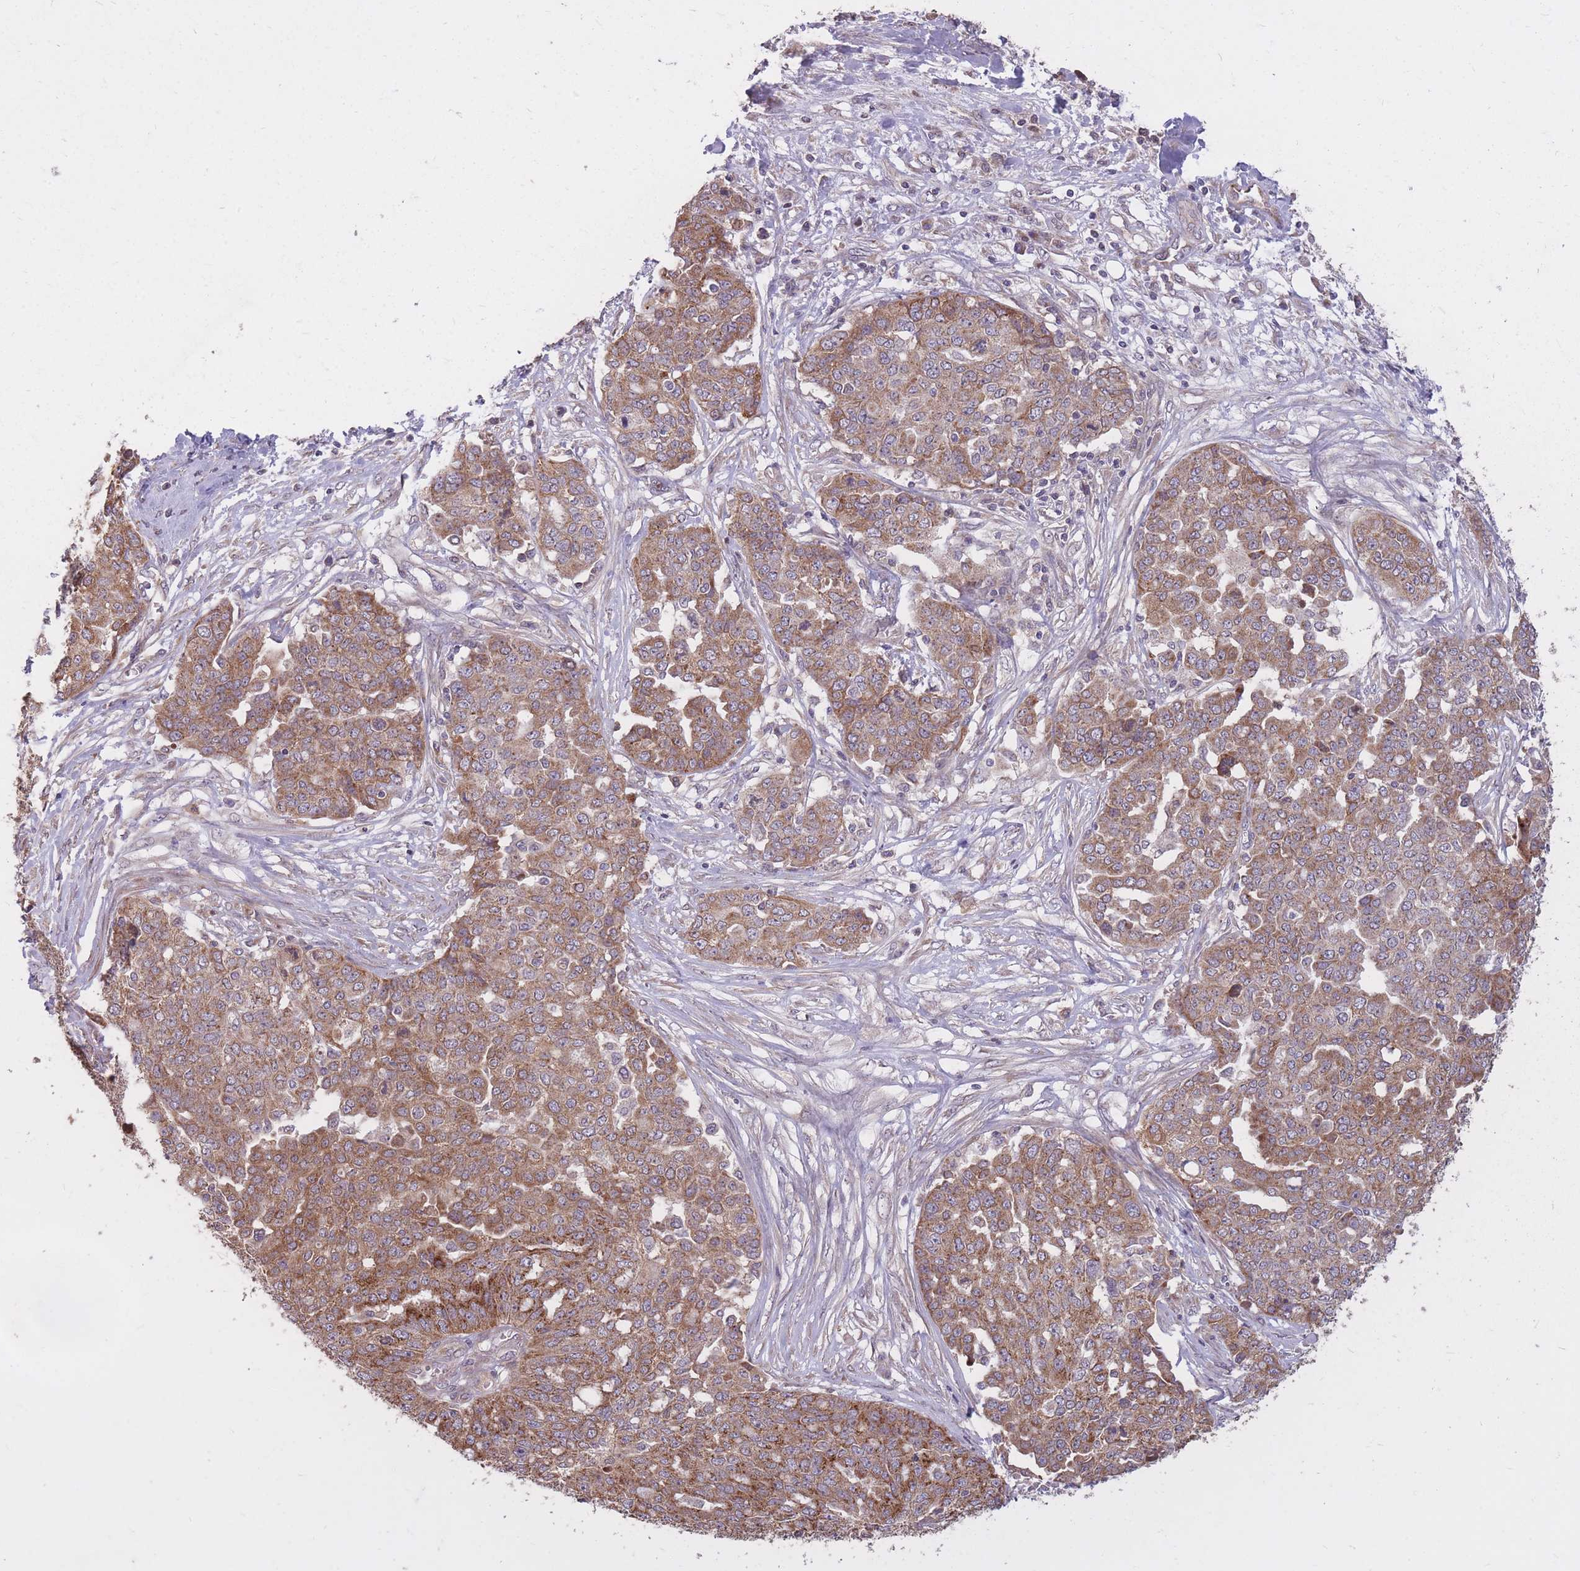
{"staining": {"intensity": "moderate", "quantity": ">75%", "location": "cytoplasmic/membranous"}, "tissue": "ovarian cancer", "cell_type": "Tumor cells", "image_type": "cancer", "snomed": [{"axis": "morphology", "description": "Cystadenocarcinoma, serous, NOS"}, {"axis": "topography", "description": "Soft tissue"}, {"axis": "topography", "description": "Ovary"}], "caption": "Ovarian serous cystadenocarcinoma tissue reveals moderate cytoplasmic/membranous positivity in about >75% of tumor cells", "gene": "IGF2BP2", "patient": {"sex": "female", "age": 57}}